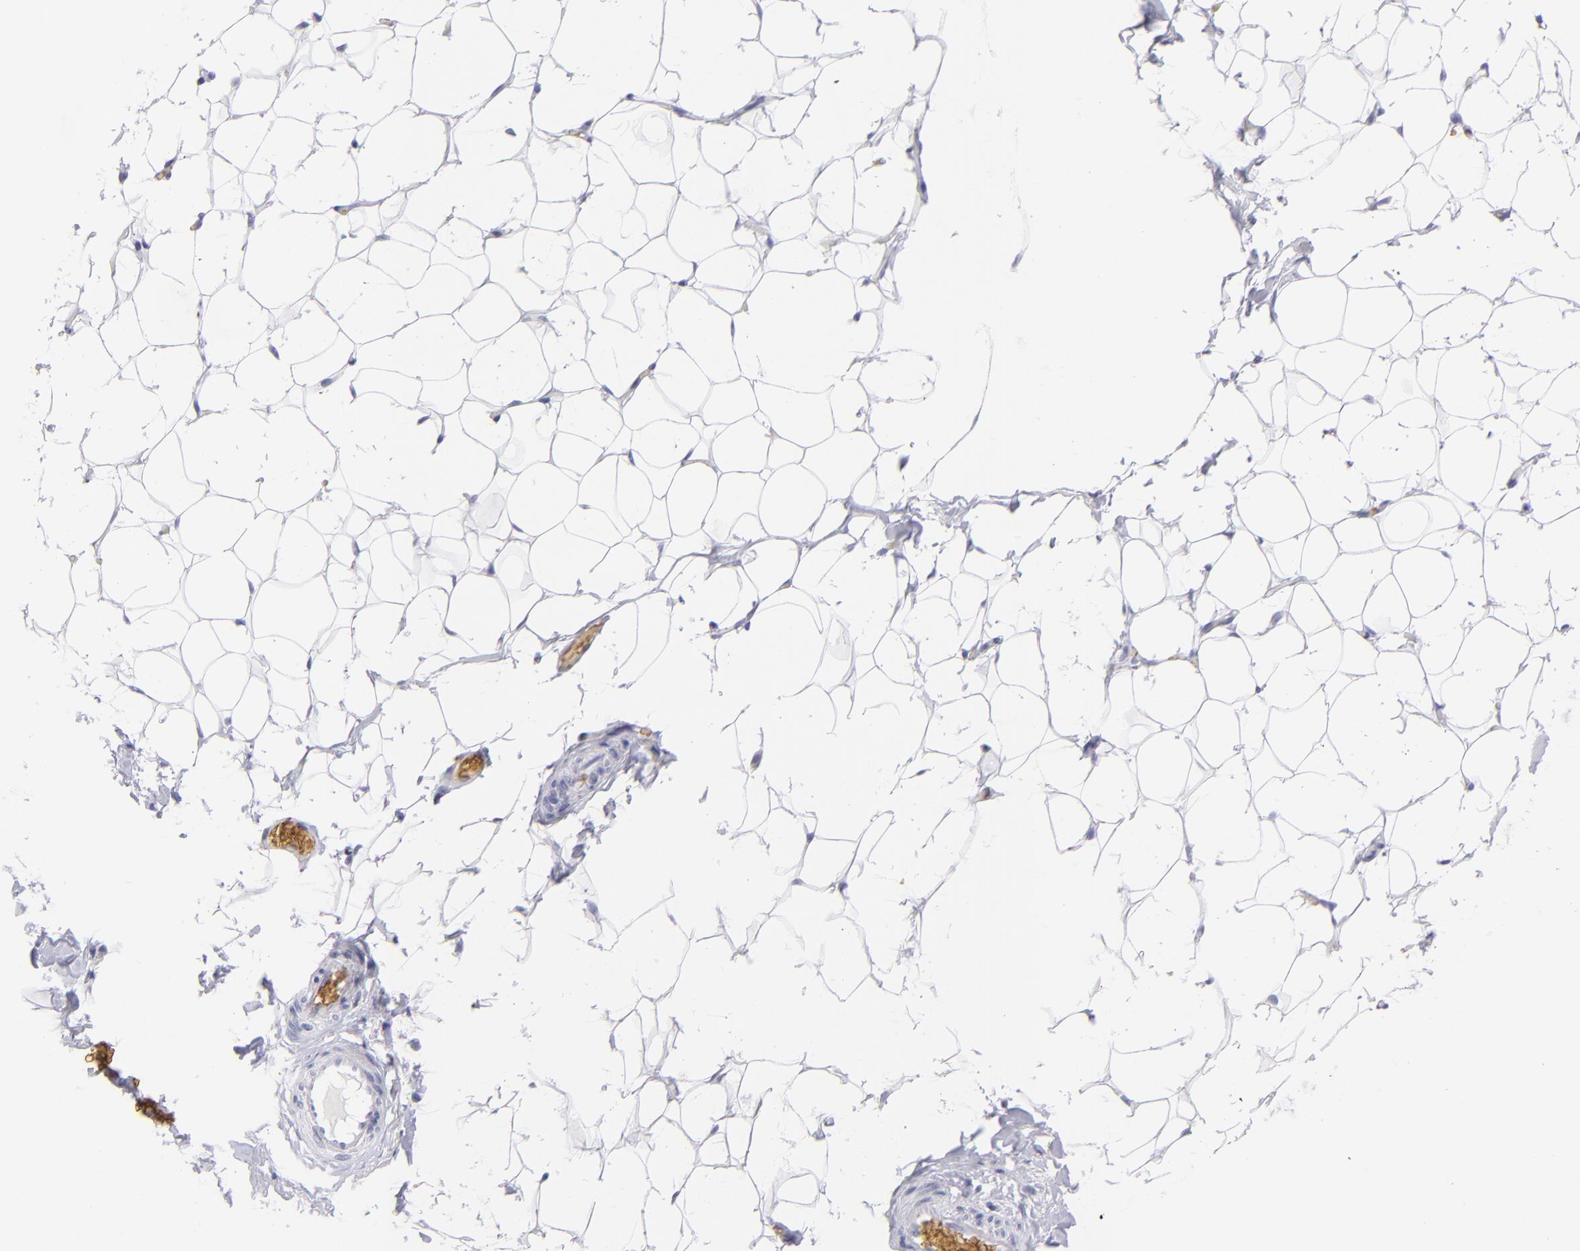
{"staining": {"intensity": "negative", "quantity": "none", "location": "none"}, "tissue": "adipose tissue", "cell_type": "Adipocytes", "image_type": "normal", "snomed": [{"axis": "morphology", "description": "Normal tissue, NOS"}, {"axis": "topography", "description": "Soft tissue"}], "caption": "Immunohistochemical staining of benign adipose tissue demonstrates no significant staining in adipocytes. (DAB (3,3'-diaminobenzidine) IHC, high magnification).", "gene": "GYPA", "patient": {"sex": "male", "age": 26}}